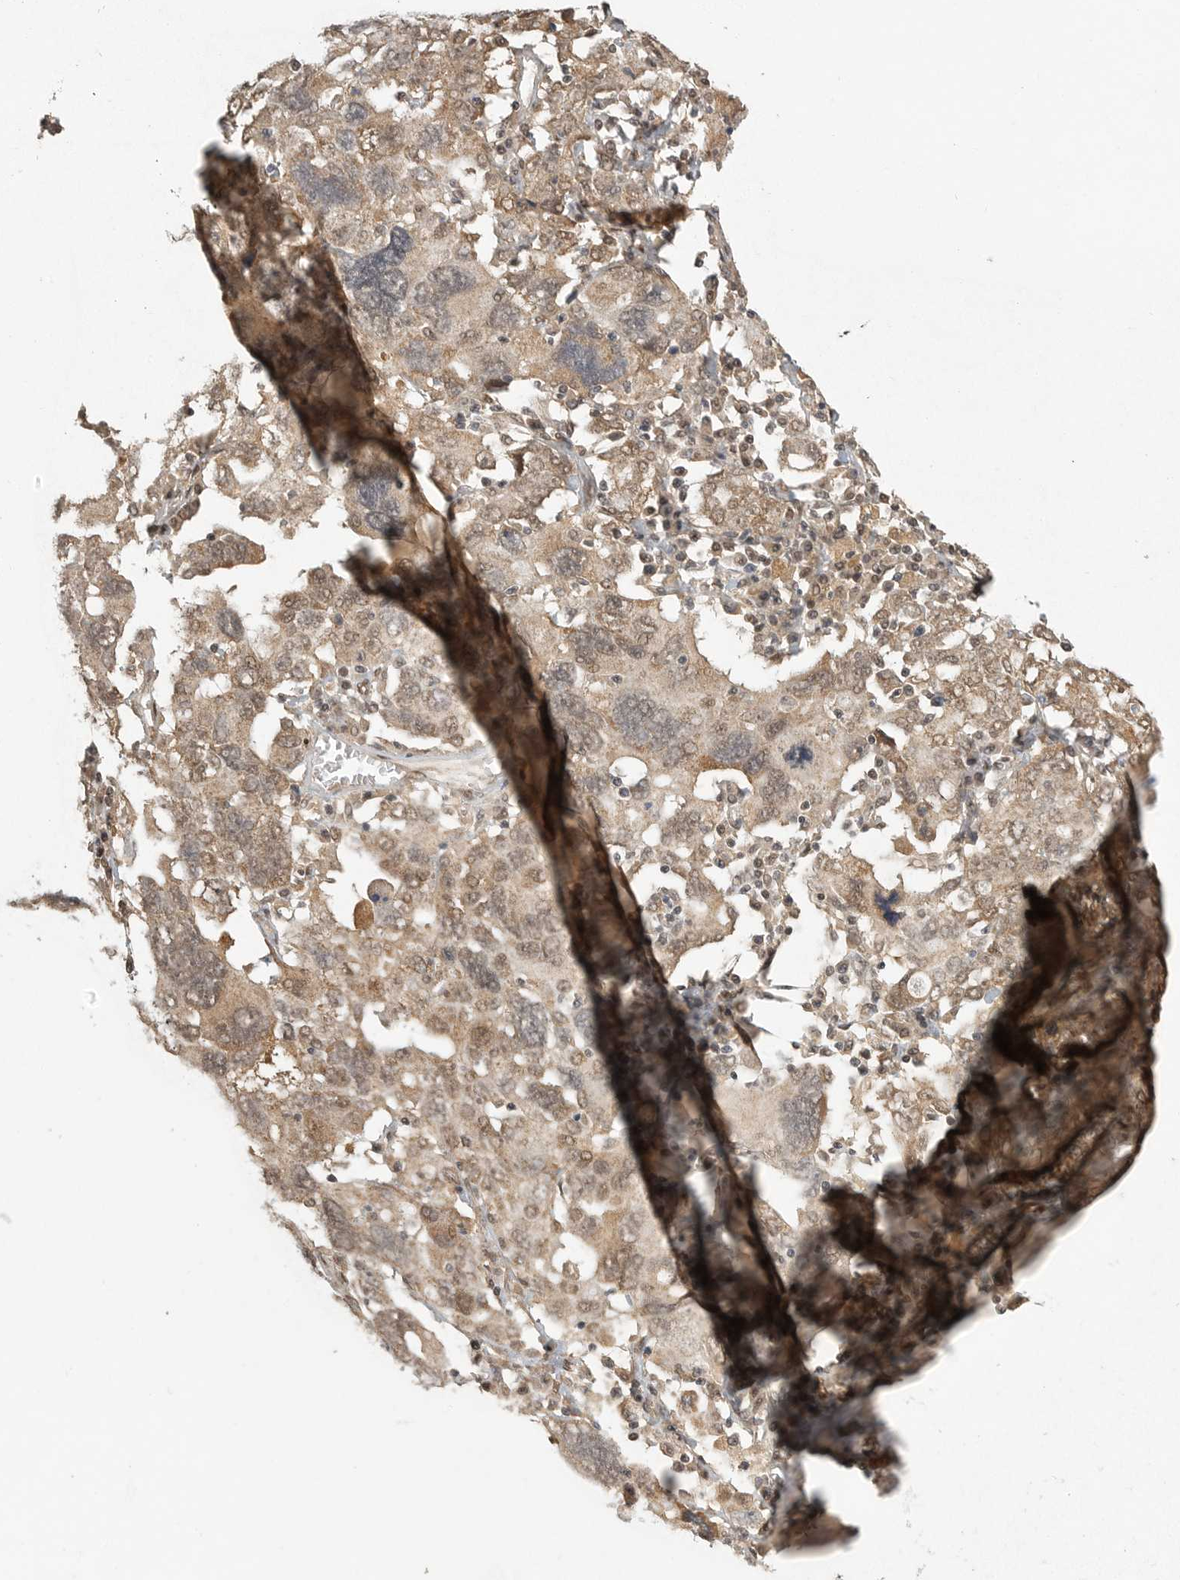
{"staining": {"intensity": "moderate", "quantity": ">75%", "location": "cytoplasmic/membranous,nuclear"}, "tissue": "ovarian cancer", "cell_type": "Tumor cells", "image_type": "cancer", "snomed": [{"axis": "morphology", "description": "Carcinoma, endometroid"}, {"axis": "topography", "description": "Ovary"}], "caption": "Tumor cells show moderate cytoplasmic/membranous and nuclear positivity in about >75% of cells in ovarian endometroid carcinoma. Nuclei are stained in blue.", "gene": "DFFA", "patient": {"sex": "female", "age": 62}}